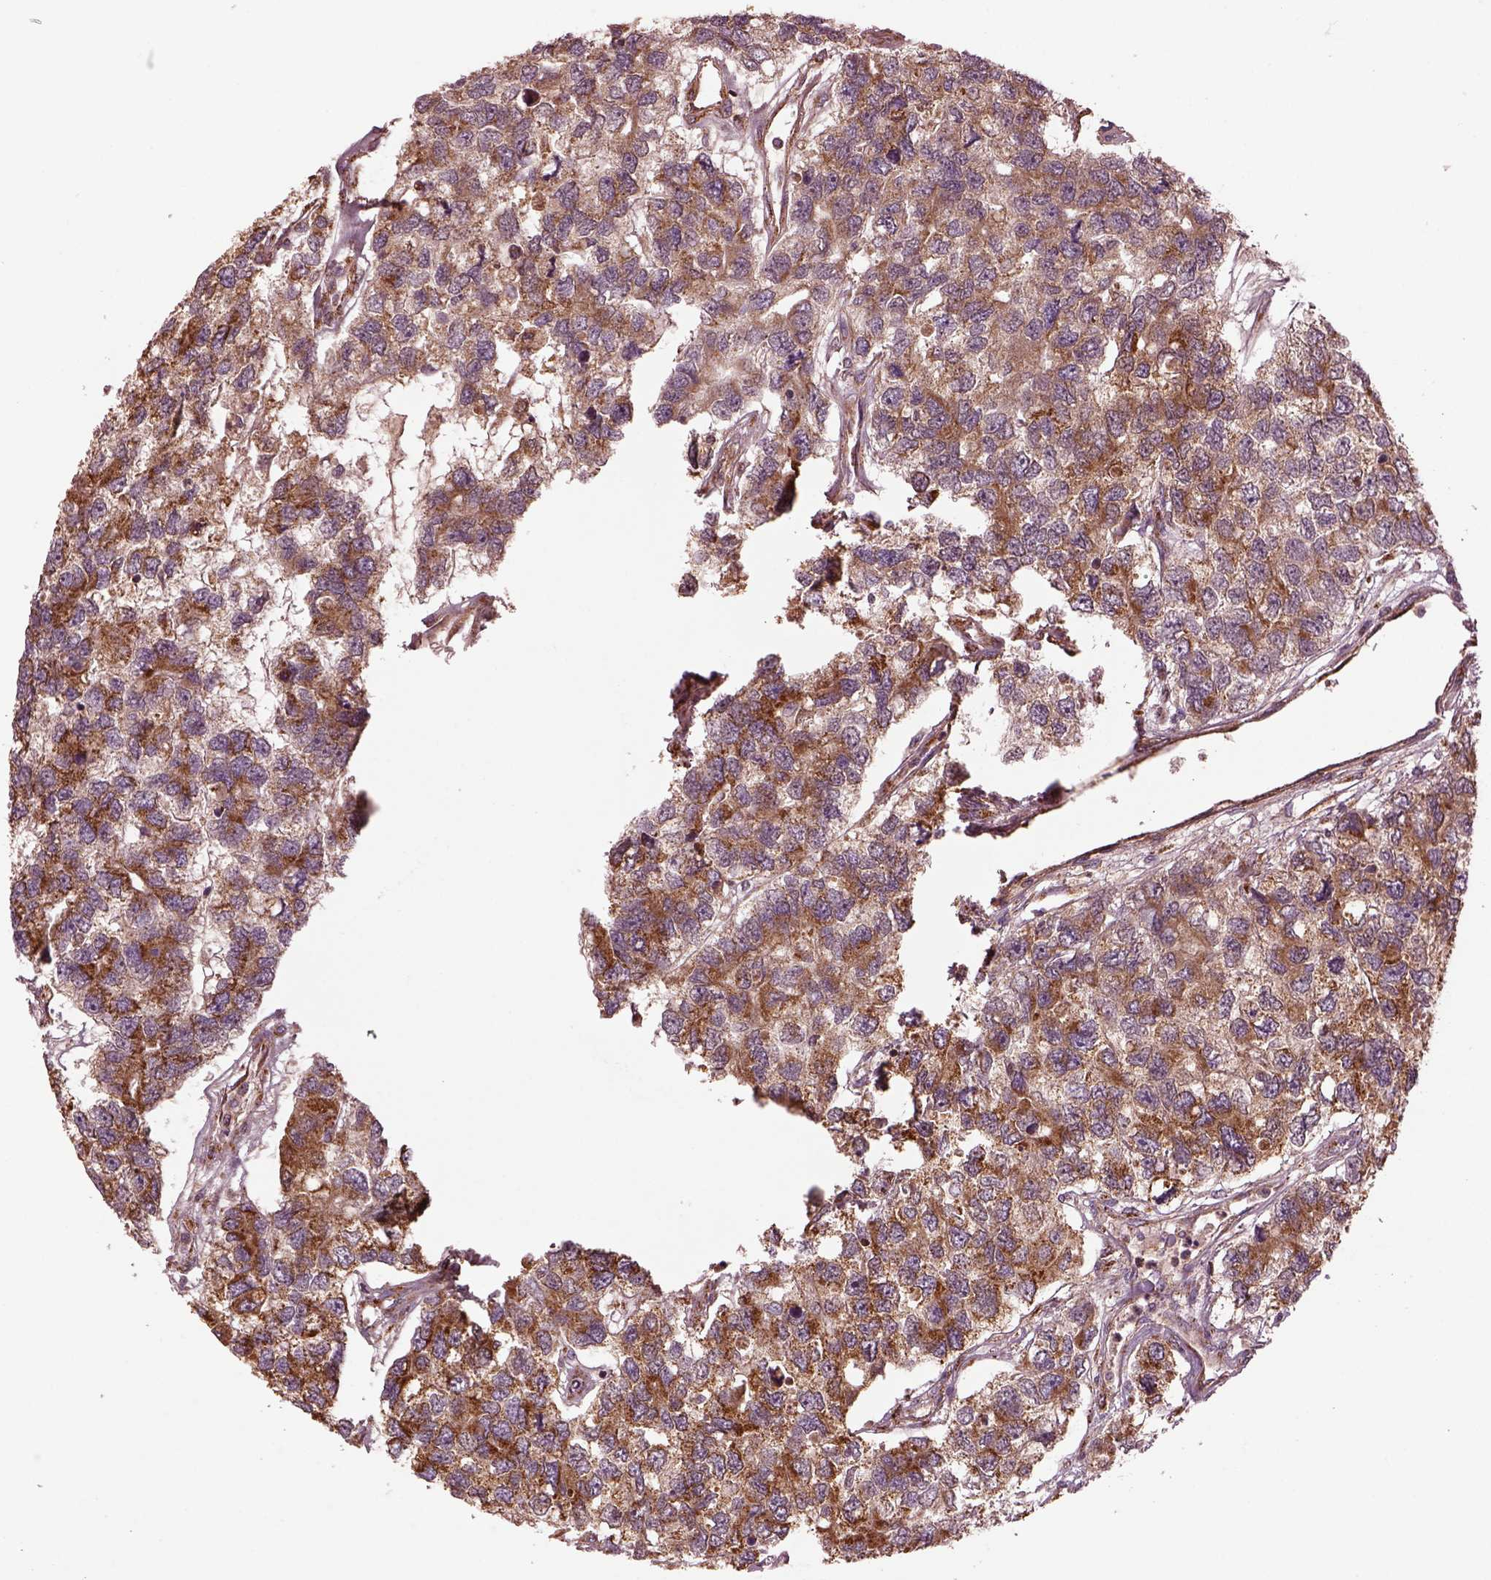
{"staining": {"intensity": "strong", "quantity": "25%-75%", "location": "cytoplasmic/membranous"}, "tissue": "testis cancer", "cell_type": "Tumor cells", "image_type": "cancer", "snomed": [{"axis": "morphology", "description": "Seminoma, NOS"}, {"axis": "topography", "description": "Testis"}], "caption": "The immunohistochemical stain highlights strong cytoplasmic/membranous expression in tumor cells of testis cancer (seminoma) tissue. (DAB (3,3'-diaminobenzidine) IHC, brown staining for protein, blue staining for nuclei).", "gene": "TMEM254", "patient": {"sex": "male", "age": 52}}